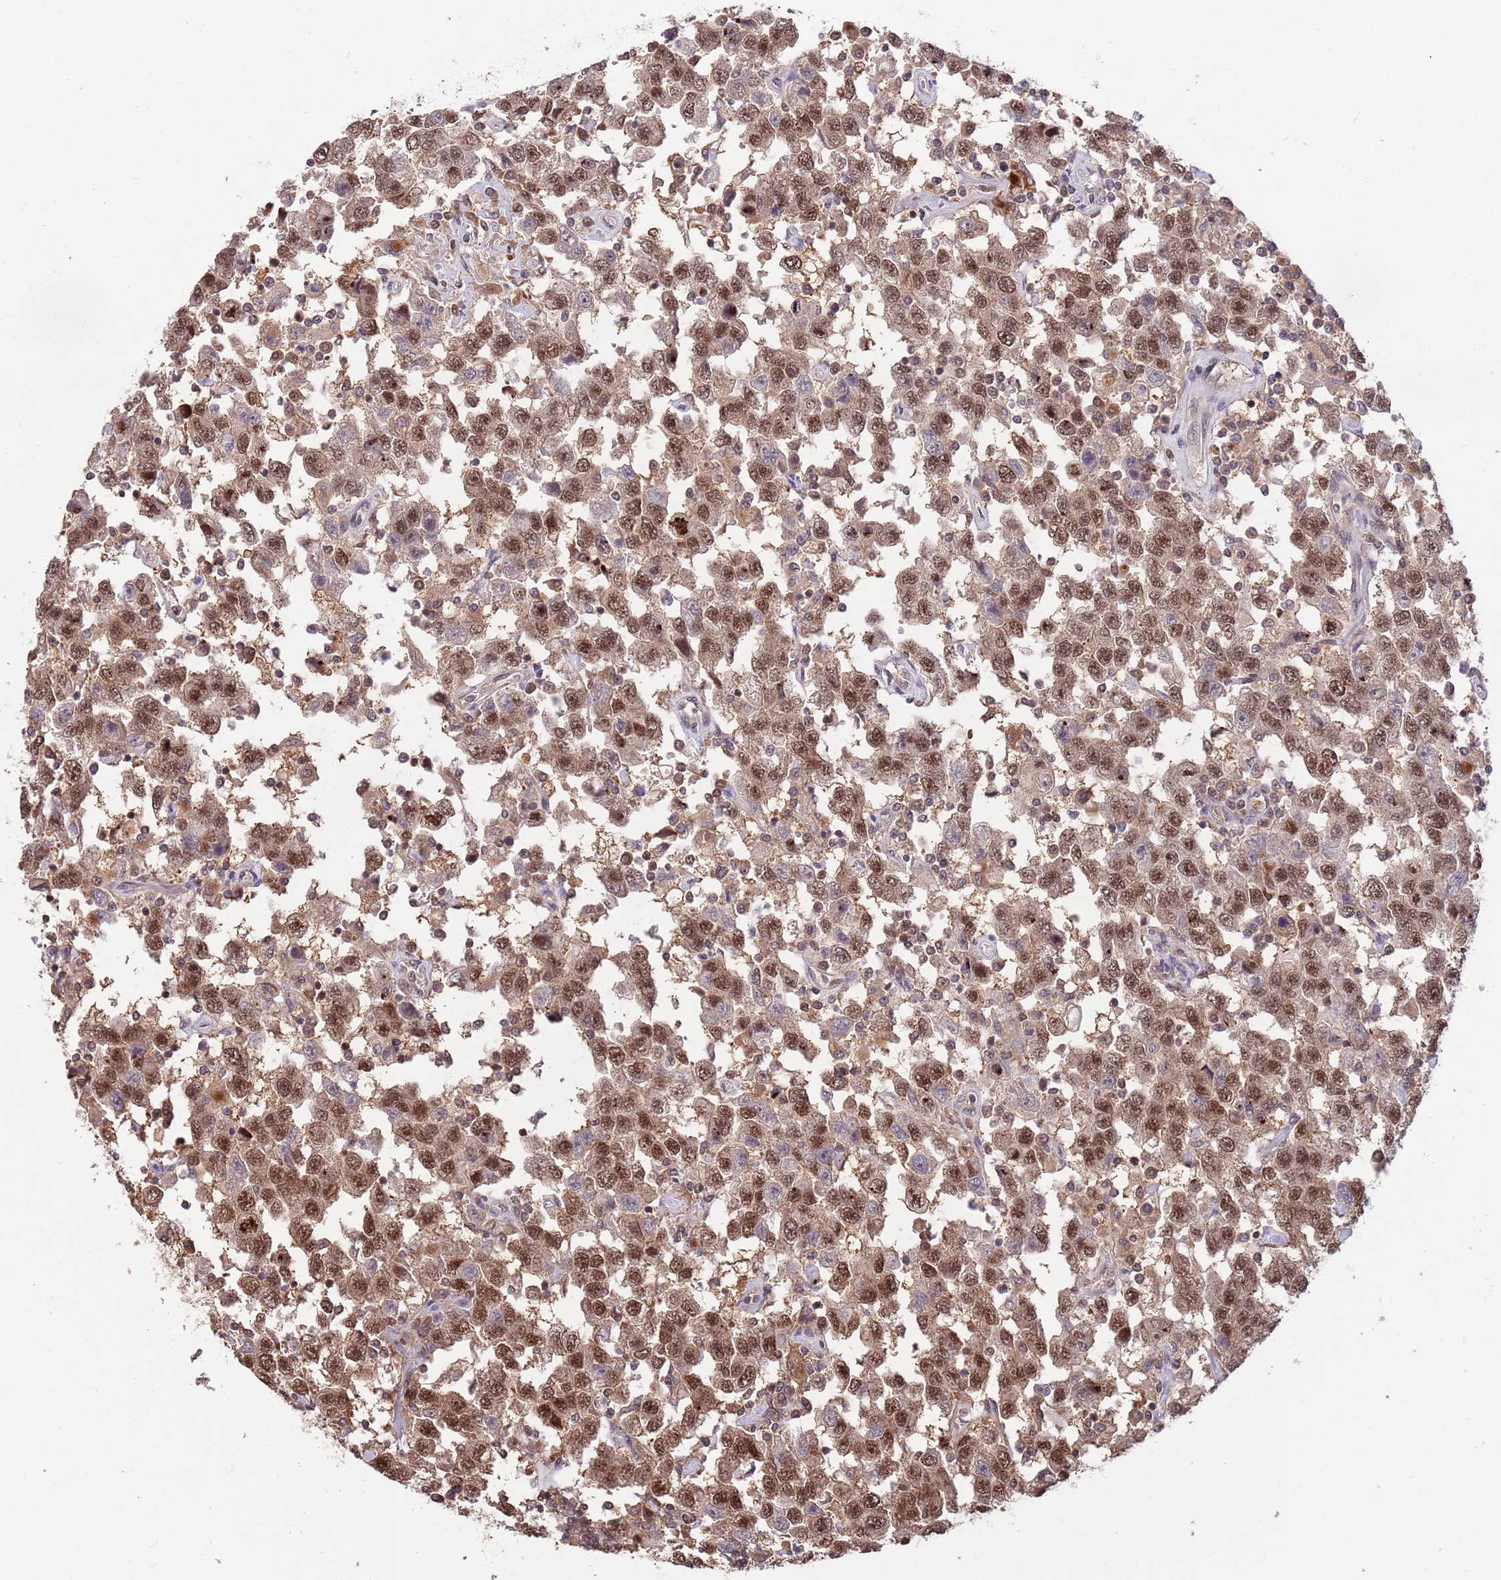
{"staining": {"intensity": "strong", "quantity": ">75%", "location": "nuclear"}, "tissue": "testis cancer", "cell_type": "Tumor cells", "image_type": "cancer", "snomed": [{"axis": "morphology", "description": "Seminoma, NOS"}, {"axis": "topography", "description": "Testis"}], "caption": "DAB (3,3'-diaminobenzidine) immunohistochemical staining of human testis seminoma exhibits strong nuclear protein expression in about >75% of tumor cells. Immunohistochemistry stains the protein of interest in brown and the nuclei are stained blue.", "gene": "SALL1", "patient": {"sex": "male", "age": 41}}